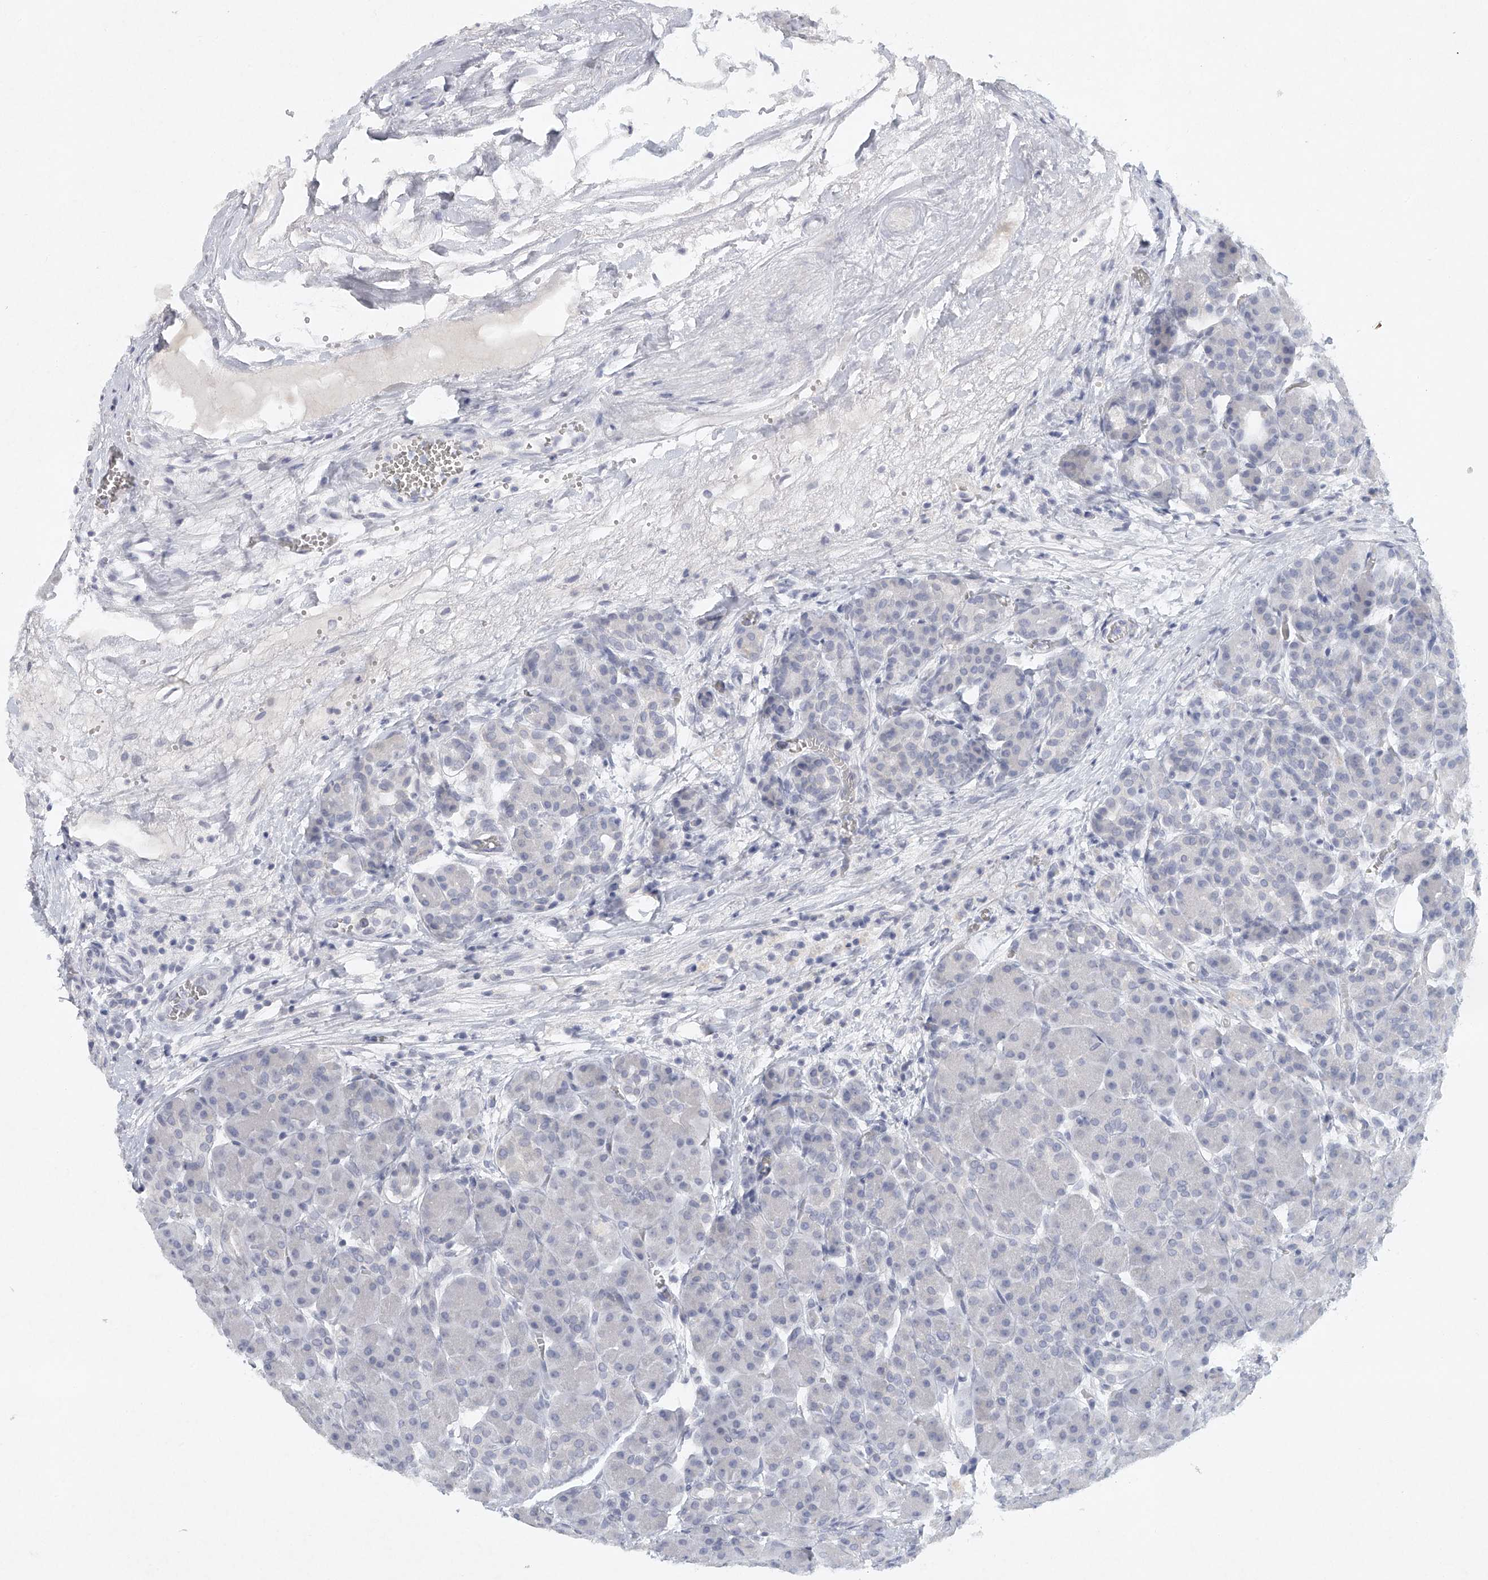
{"staining": {"intensity": "negative", "quantity": "none", "location": "none"}, "tissue": "pancreas", "cell_type": "Exocrine glandular cells", "image_type": "normal", "snomed": [{"axis": "morphology", "description": "Normal tissue, NOS"}, {"axis": "topography", "description": "Pancreas"}], "caption": "Pancreas stained for a protein using immunohistochemistry demonstrates no positivity exocrine glandular cells.", "gene": "FAT2", "patient": {"sex": "male", "age": 63}}